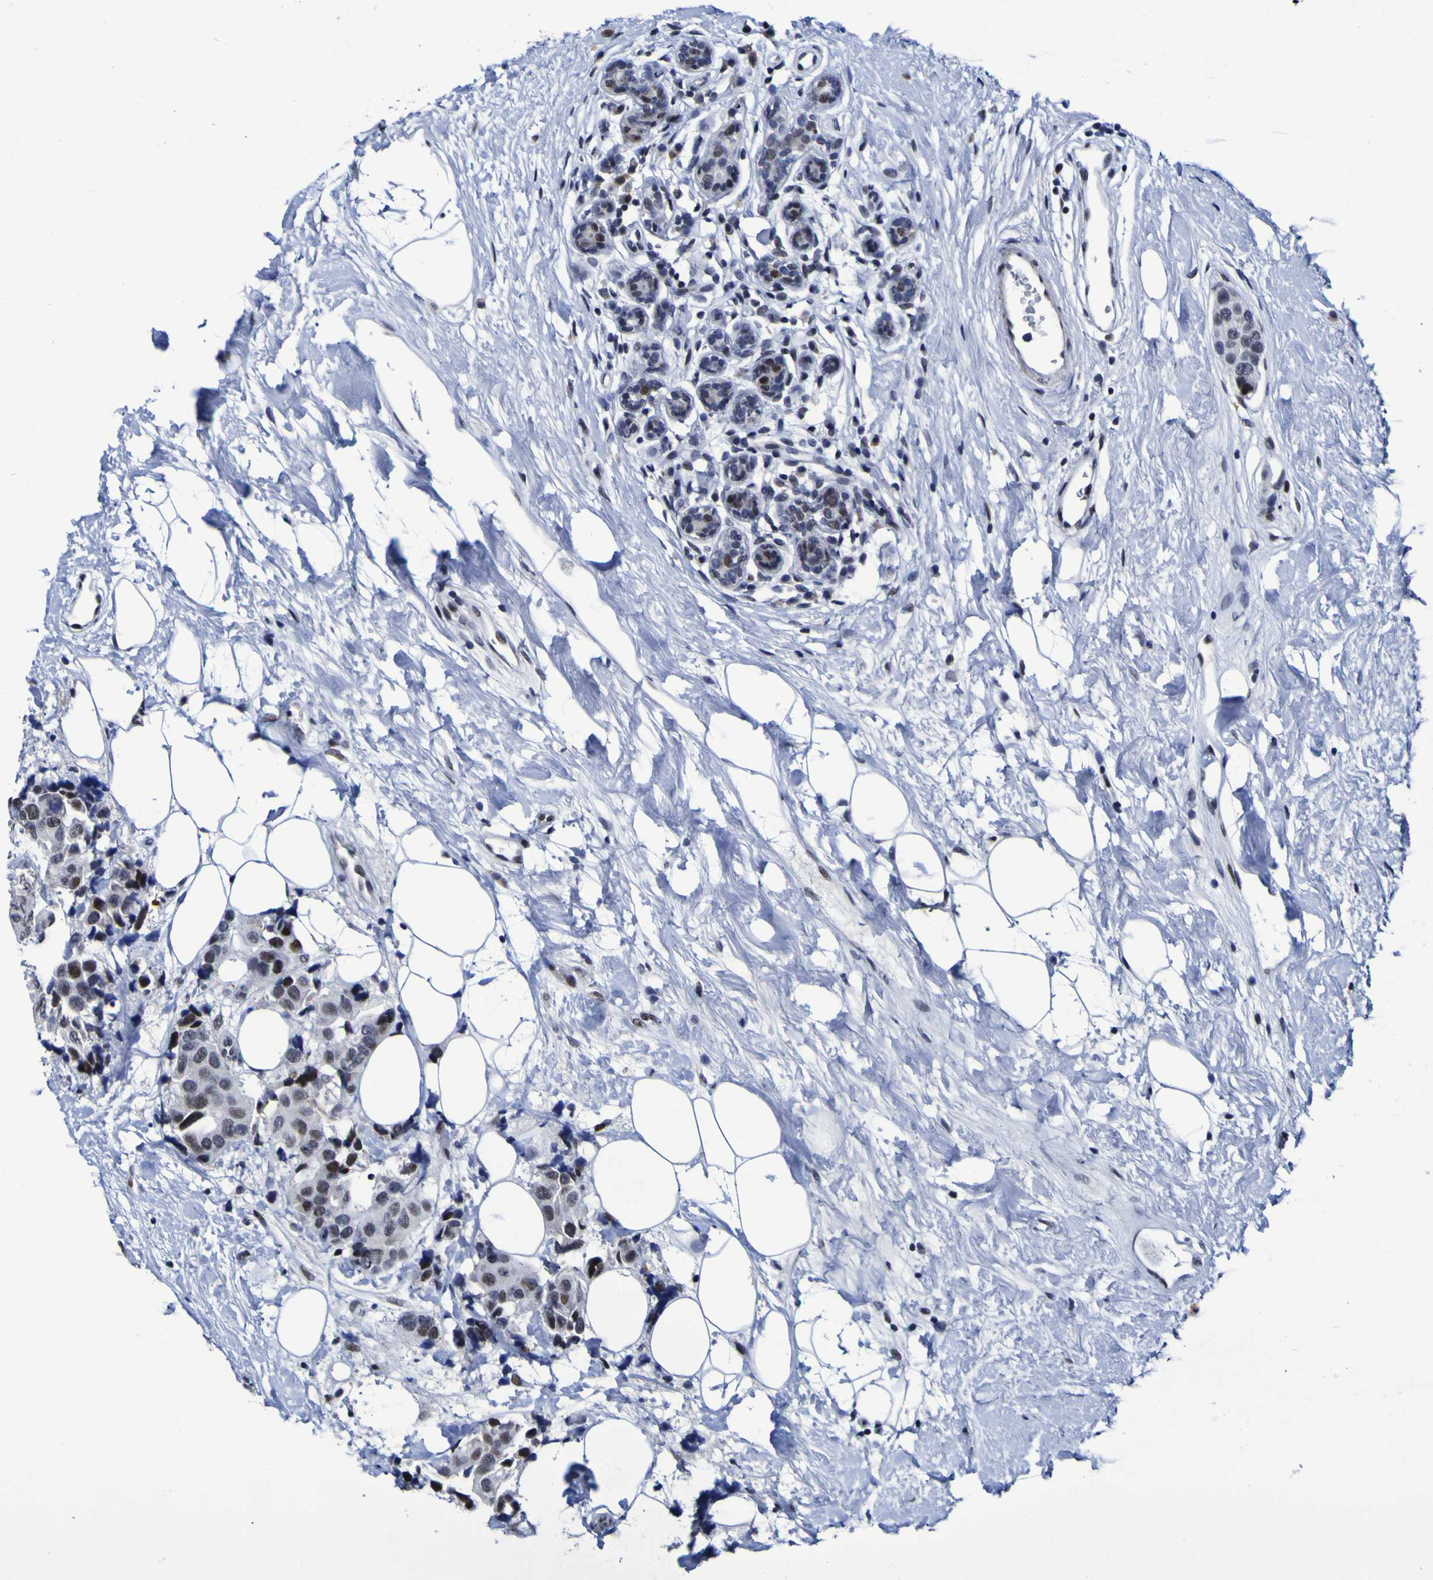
{"staining": {"intensity": "moderate", "quantity": "25%-75%", "location": "nuclear"}, "tissue": "breast cancer", "cell_type": "Tumor cells", "image_type": "cancer", "snomed": [{"axis": "morphology", "description": "Normal tissue, NOS"}, {"axis": "morphology", "description": "Duct carcinoma"}, {"axis": "topography", "description": "Breast"}], "caption": "About 25%-75% of tumor cells in breast intraductal carcinoma demonstrate moderate nuclear protein staining as visualized by brown immunohistochemical staining.", "gene": "MBD3", "patient": {"sex": "female", "age": 39}}